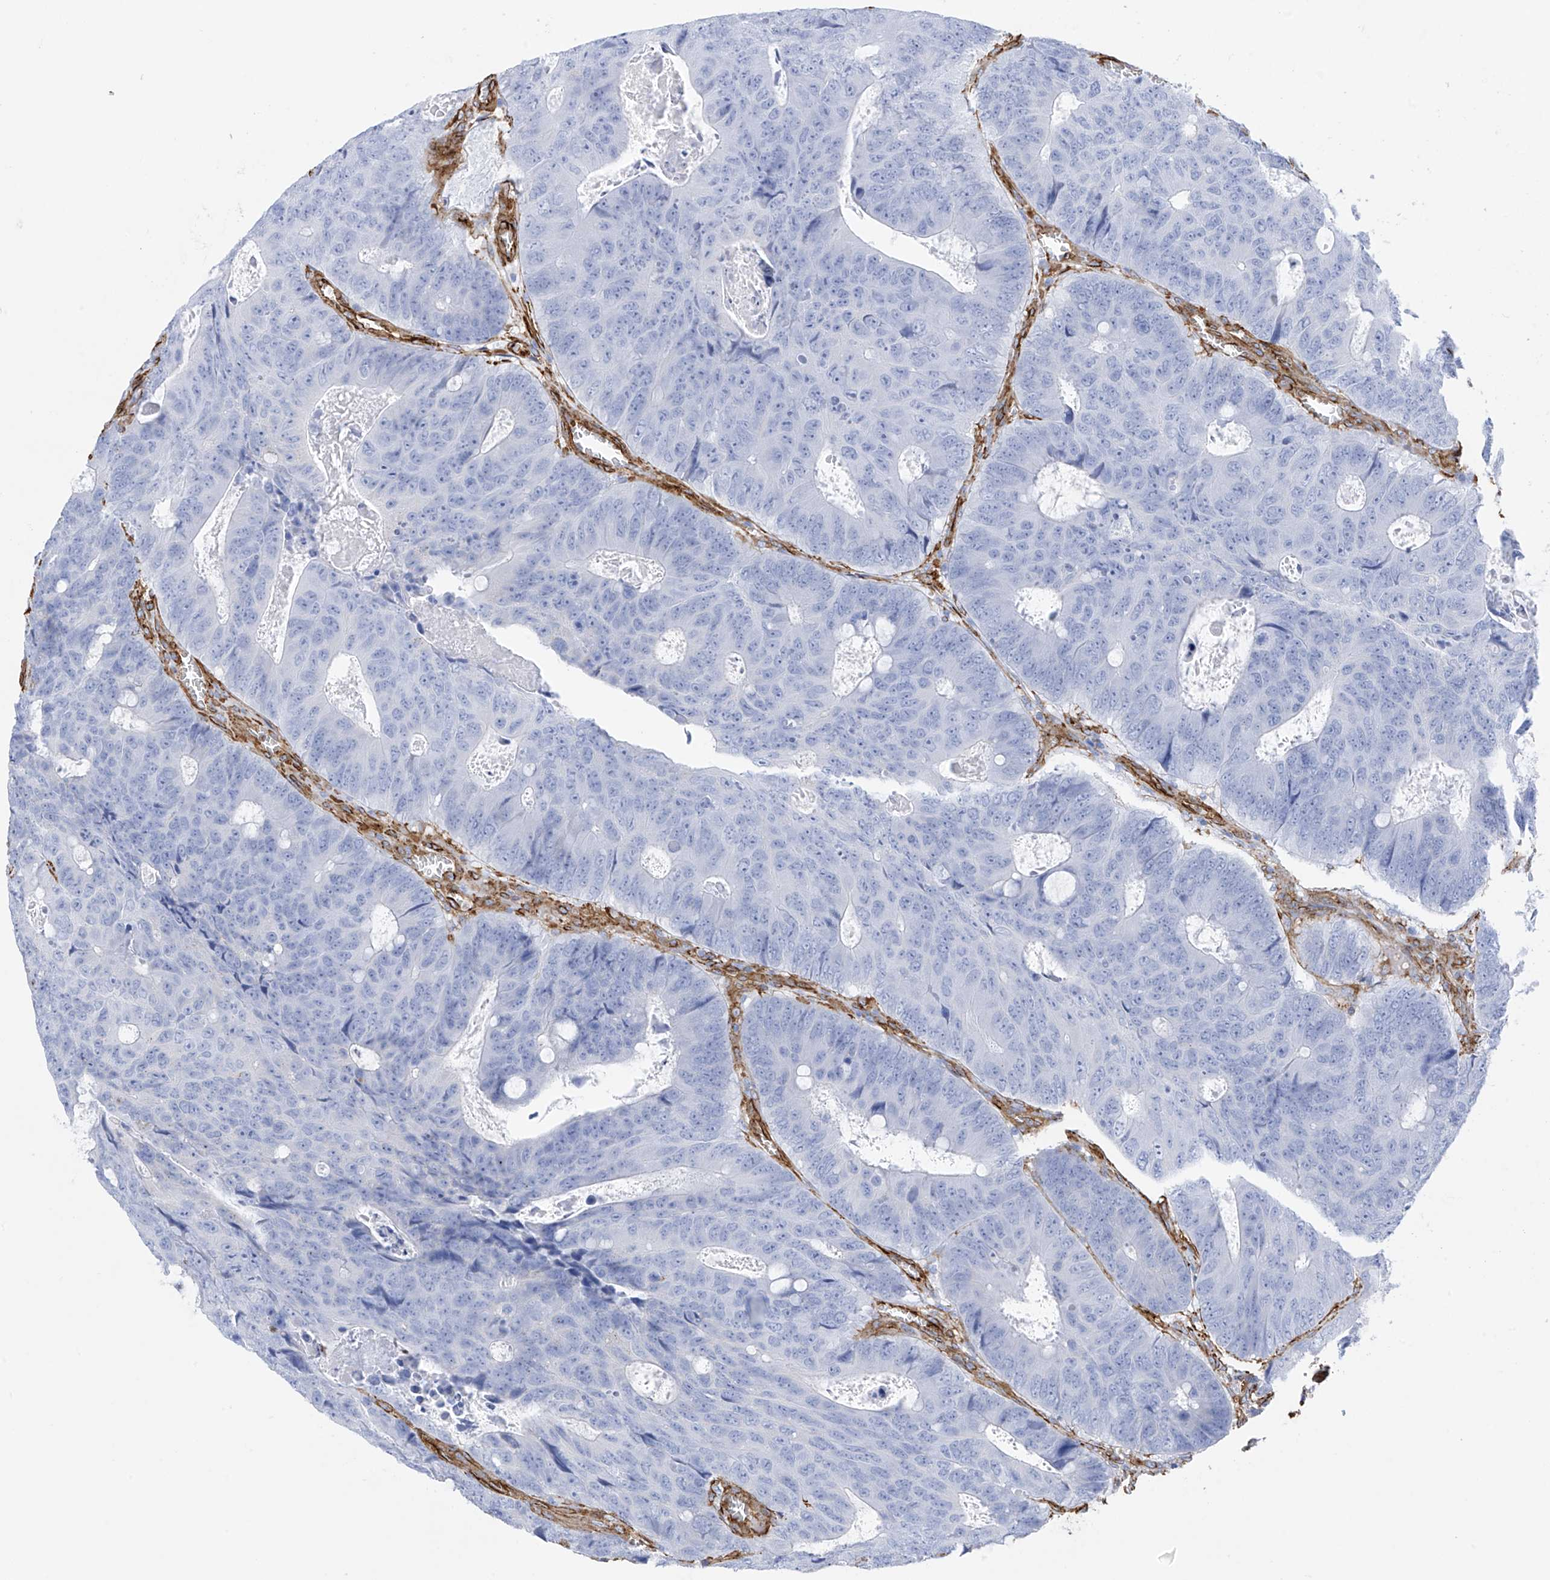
{"staining": {"intensity": "negative", "quantity": "none", "location": "none"}, "tissue": "colorectal cancer", "cell_type": "Tumor cells", "image_type": "cancer", "snomed": [{"axis": "morphology", "description": "Adenocarcinoma, NOS"}, {"axis": "topography", "description": "Colon"}], "caption": "Immunohistochemistry image of human adenocarcinoma (colorectal) stained for a protein (brown), which displays no staining in tumor cells.", "gene": "UBTD1", "patient": {"sex": "male", "age": 87}}